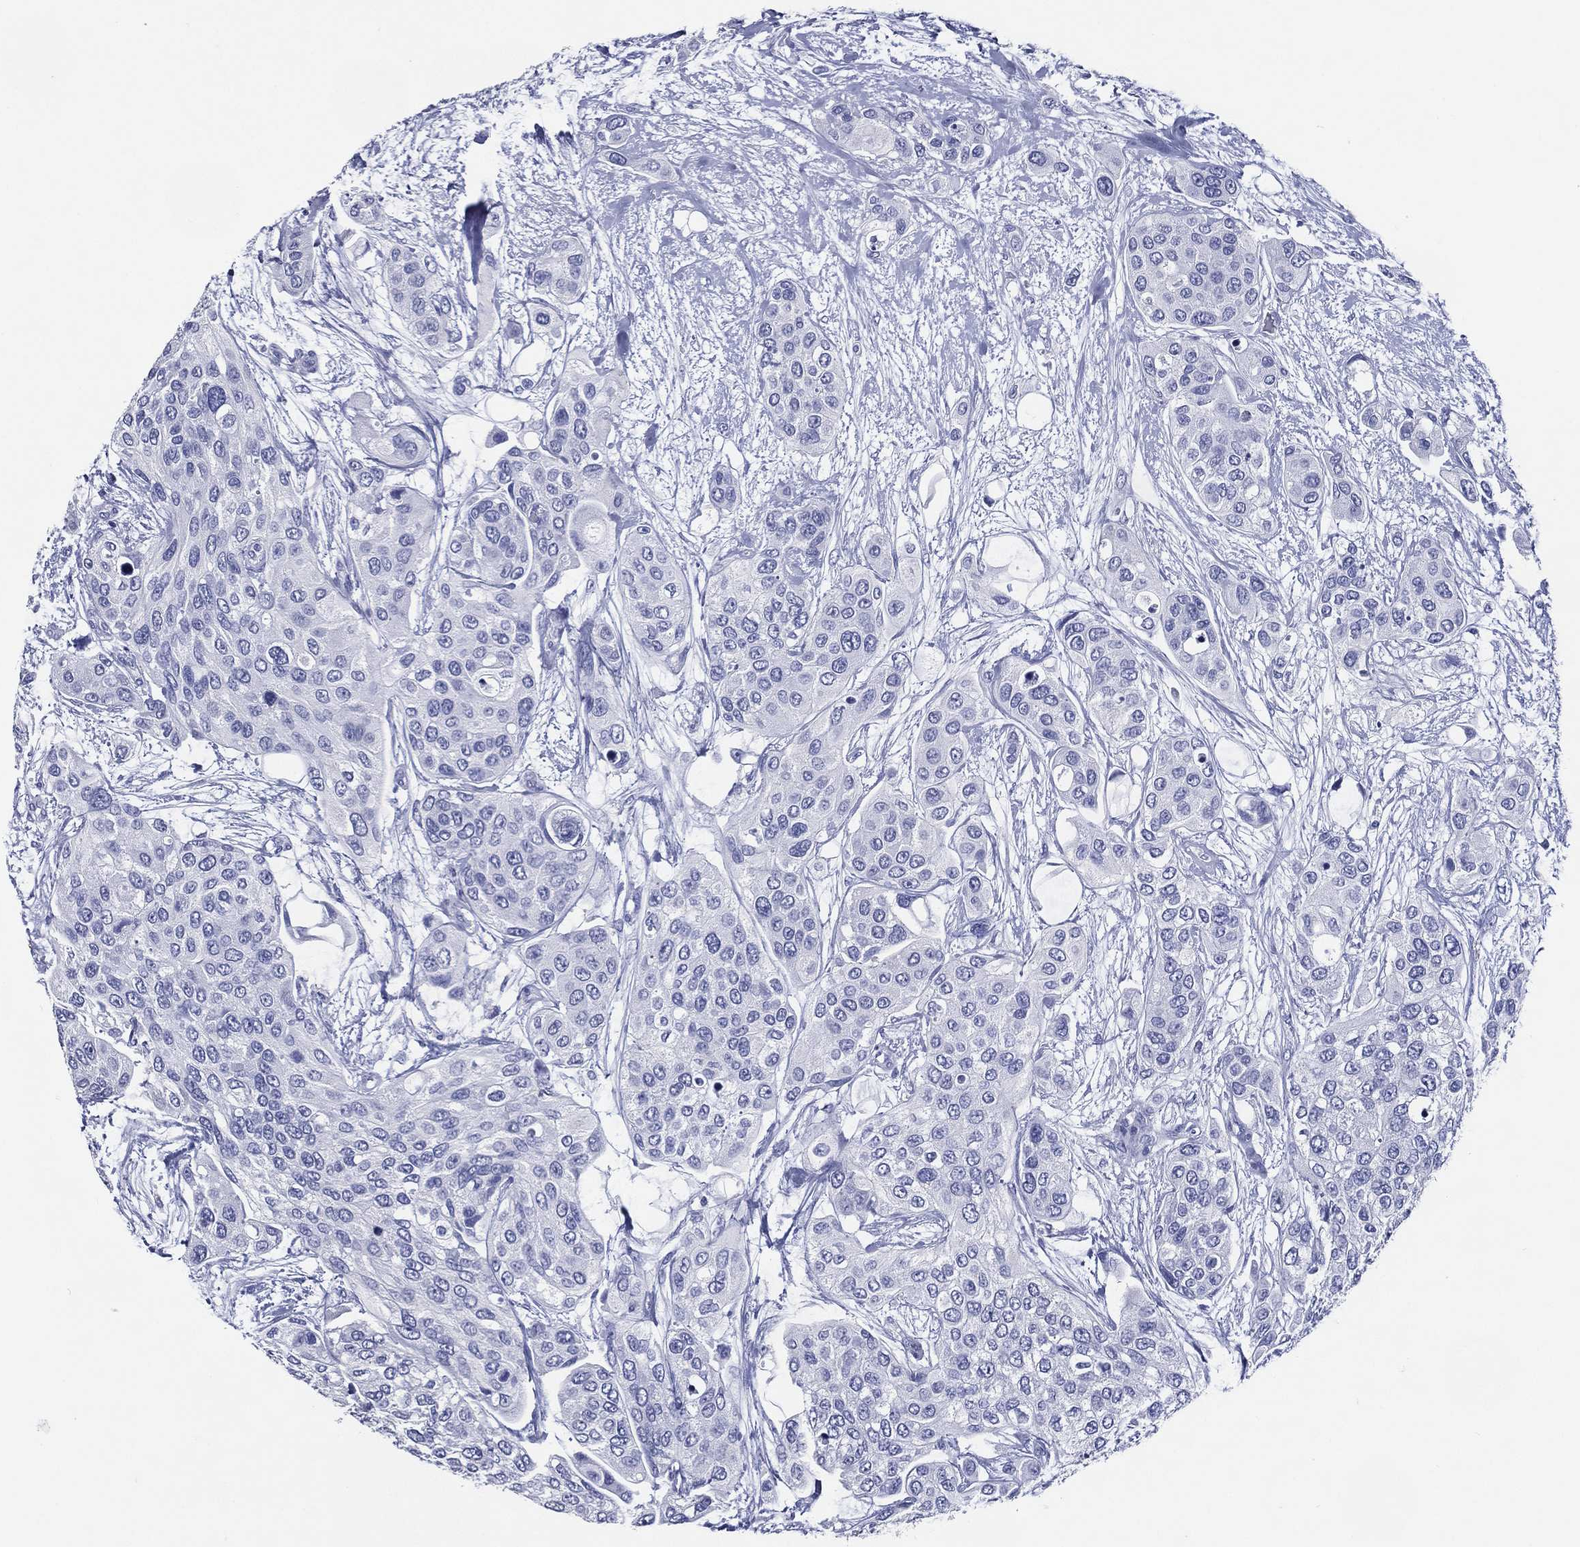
{"staining": {"intensity": "negative", "quantity": "none", "location": "none"}, "tissue": "urothelial cancer", "cell_type": "Tumor cells", "image_type": "cancer", "snomed": [{"axis": "morphology", "description": "Urothelial carcinoma, High grade"}, {"axis": "topography", "description": "Urinary bladder"}], "caption": "There is no significant staining in tumor cells of high-grade urothelial carcinoma.", "gene": "ACE2", "patient": {"sex": "male", "age": 77}}